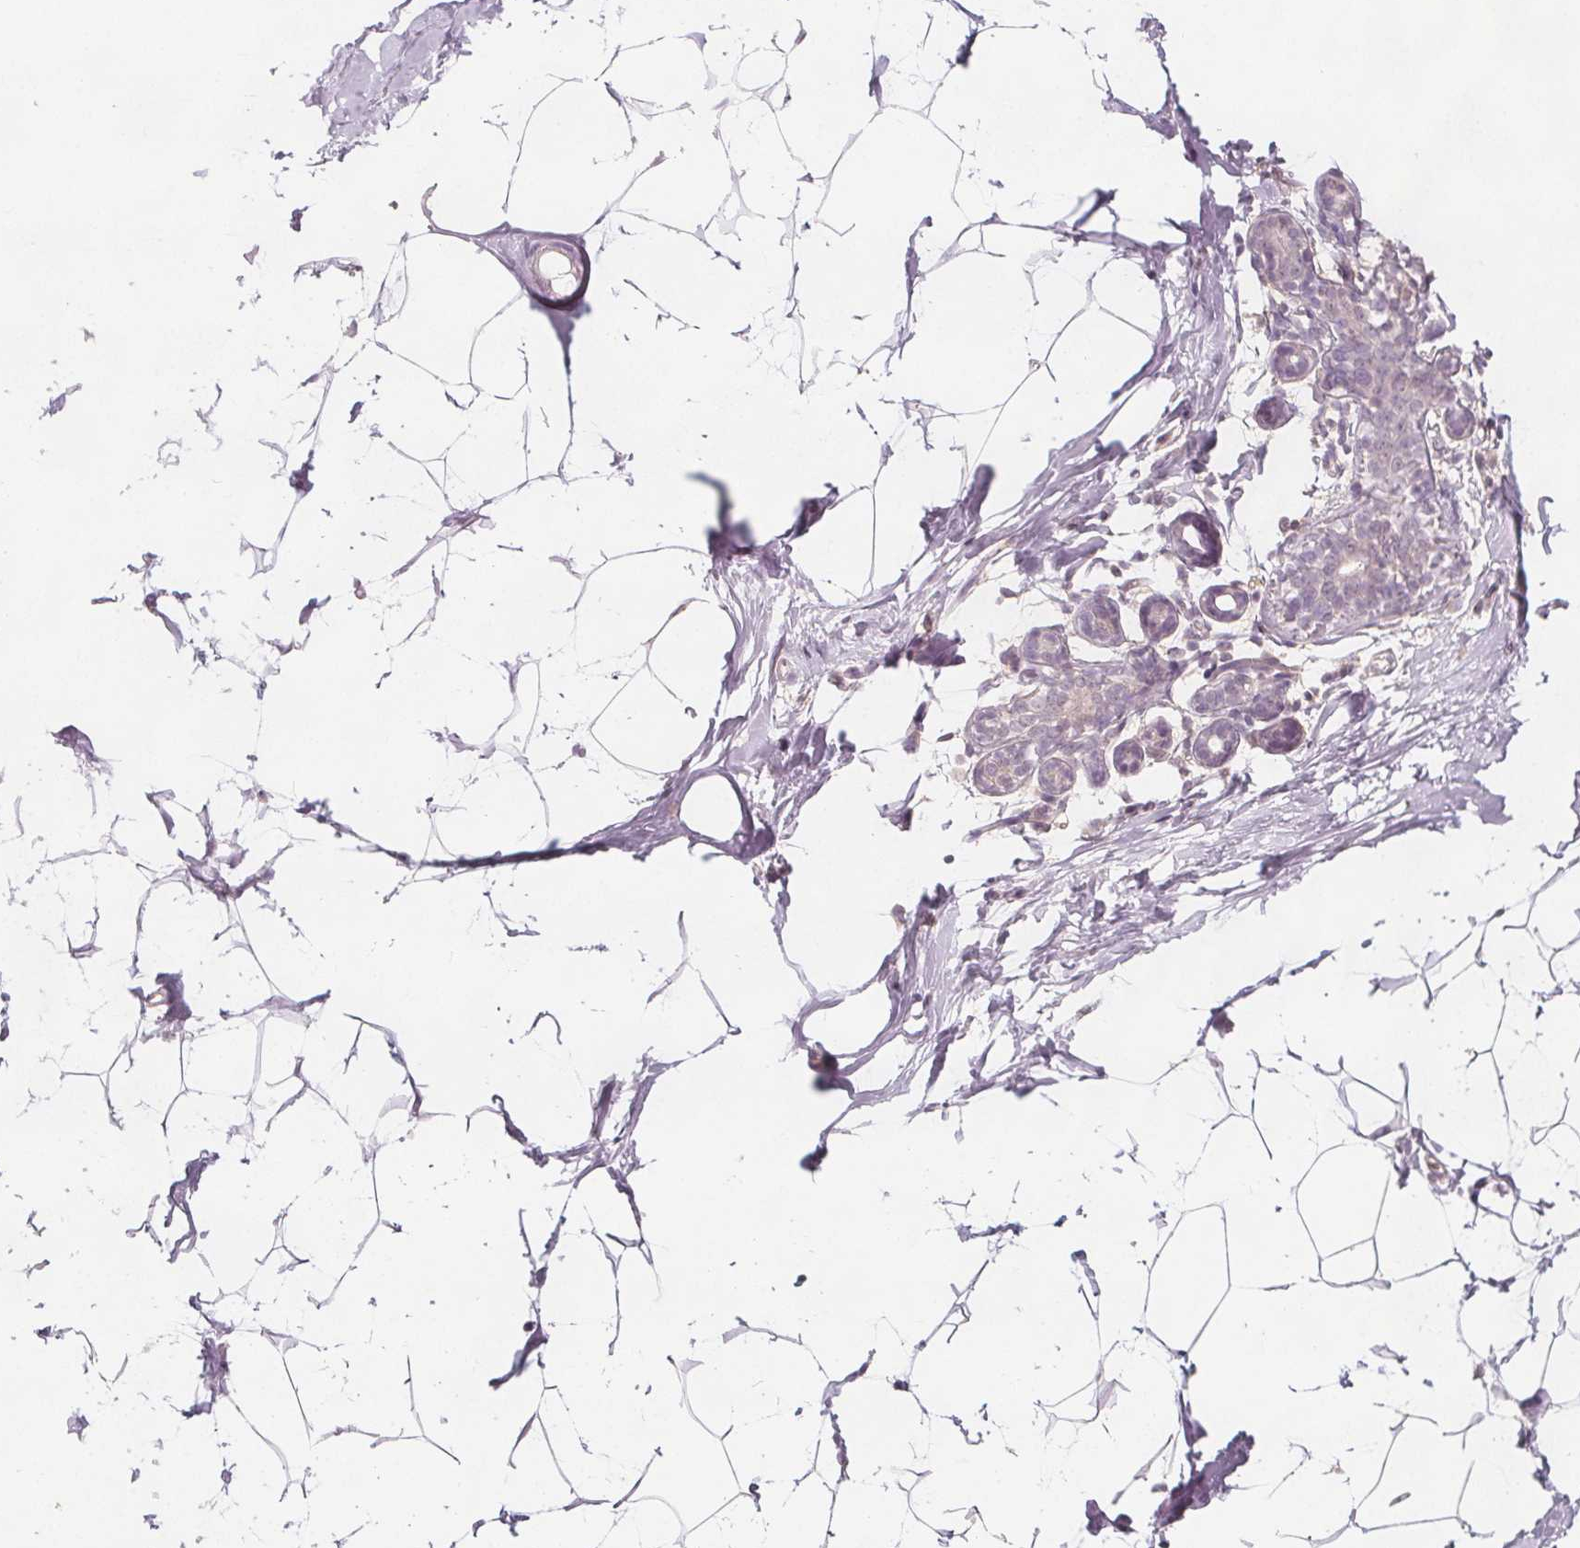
{"staining": {"intensity": "negative", "quantity": "none", "location": "none"}, "tissue": "breast", "cell_type": "Adipocytes", "image_type": "normal", "snomed": [{"axis": "morphology", "description": "Normal tissue, NOS"}, {"axis": "topography", "description": "Breast"}], "caption": "The histopathology image reveals no significant staining in adipocytes of breast. Brightfield microscopy of immunohistochemistry stained with DAB (3,3'-diaminobenzidine) (brown) and hematoxylin (blue), captured at high magnification.", "gene": "C1orf167", "patient": {"sex": "female", "age": 32}}